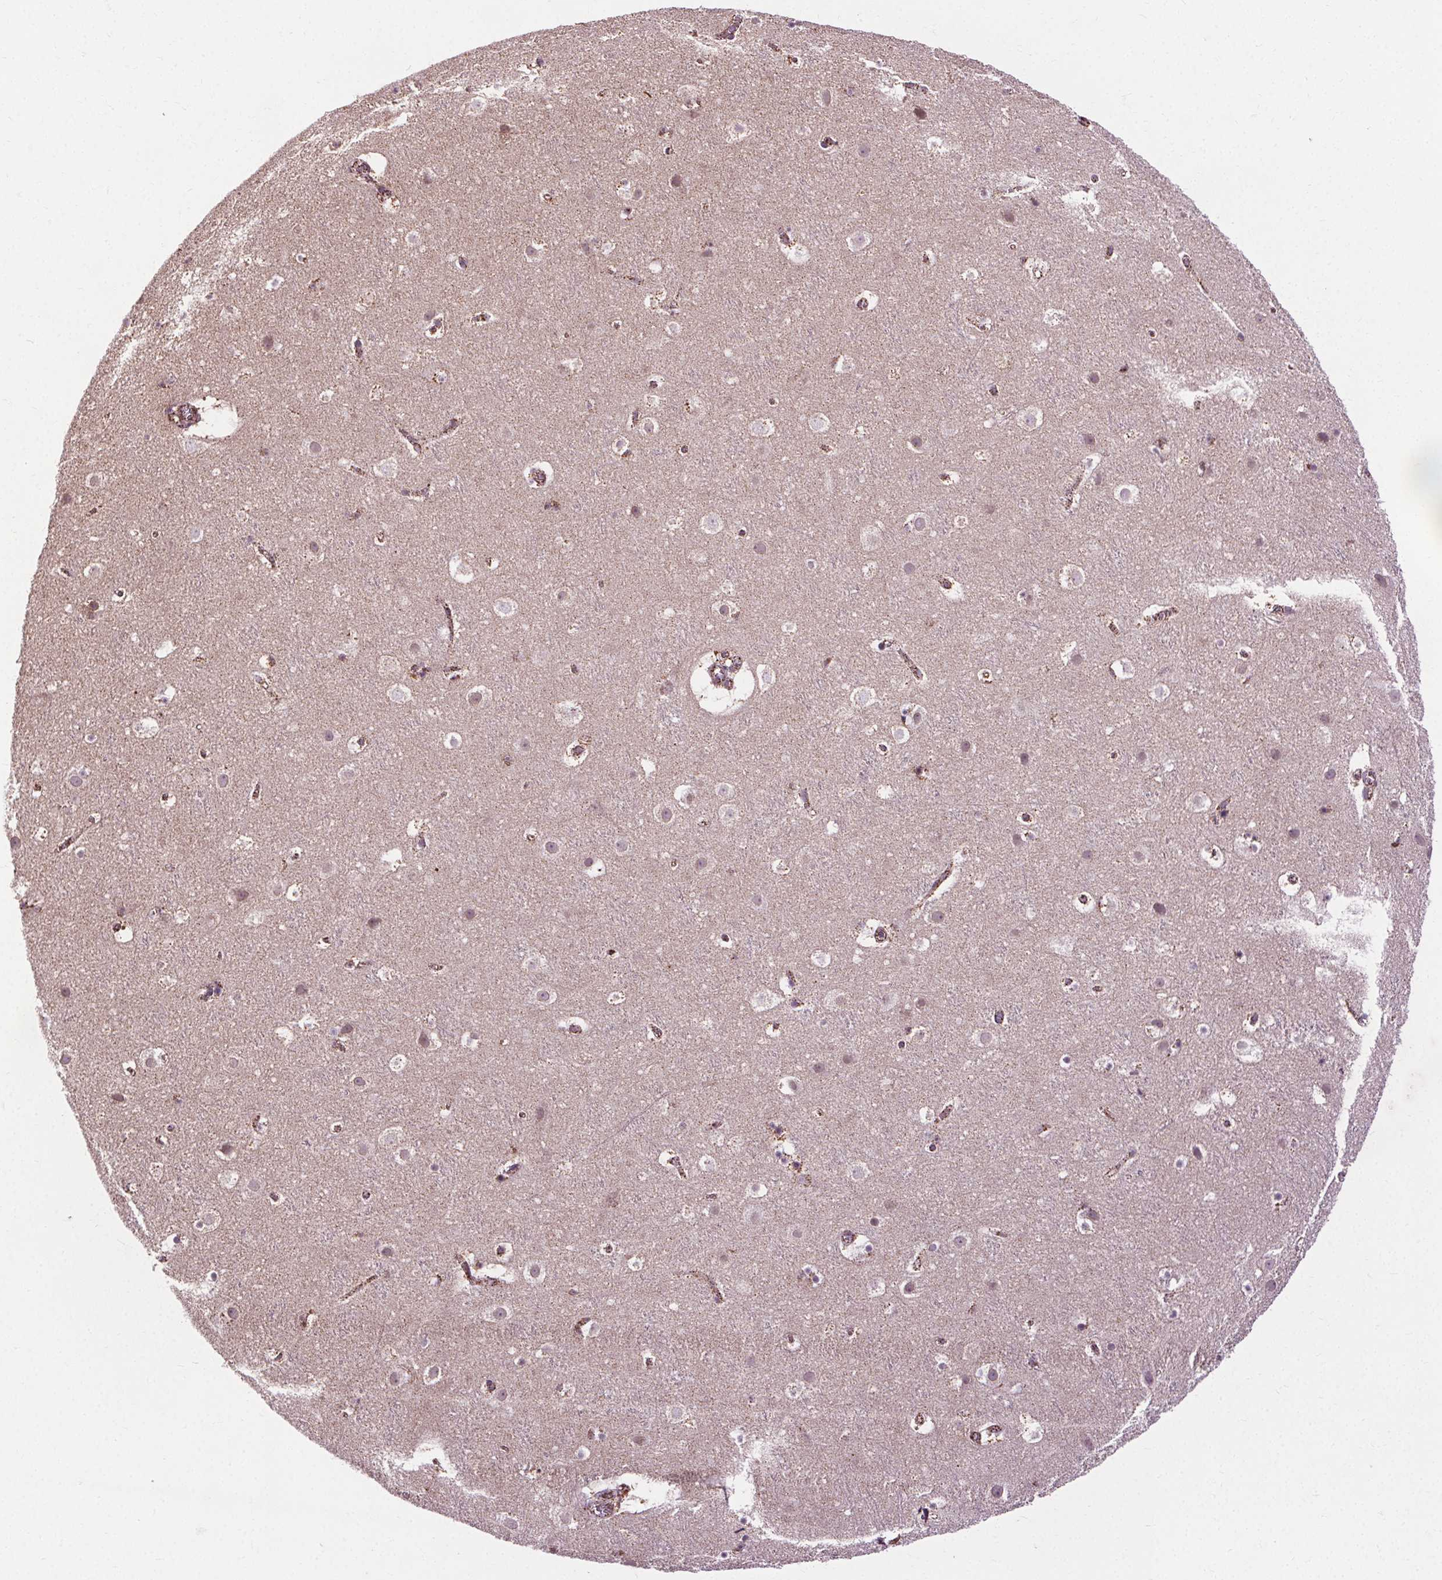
{"staining": {"intensity": "strong", "quantity": "25%-75%", "location": "cytoplasmic/membranous"}, "tissue": "cerebral cortex", "cell_type": "Endothelial cells", "image_type": "normal", "snomed": [{"axis": "morphology", "description": "Normal tissue, NOS"}, {"axis": "topography", "description": "Cerebral cortex"}], "caption": "The photomicrograph reveals staining of unremarkable cerebral cortex, revealing strong cytoplasmic/membranous protein positivity (brown color) within endothelial cells.", "gene": "LFNG", "patient": {"sex": "female", "age": 42}}